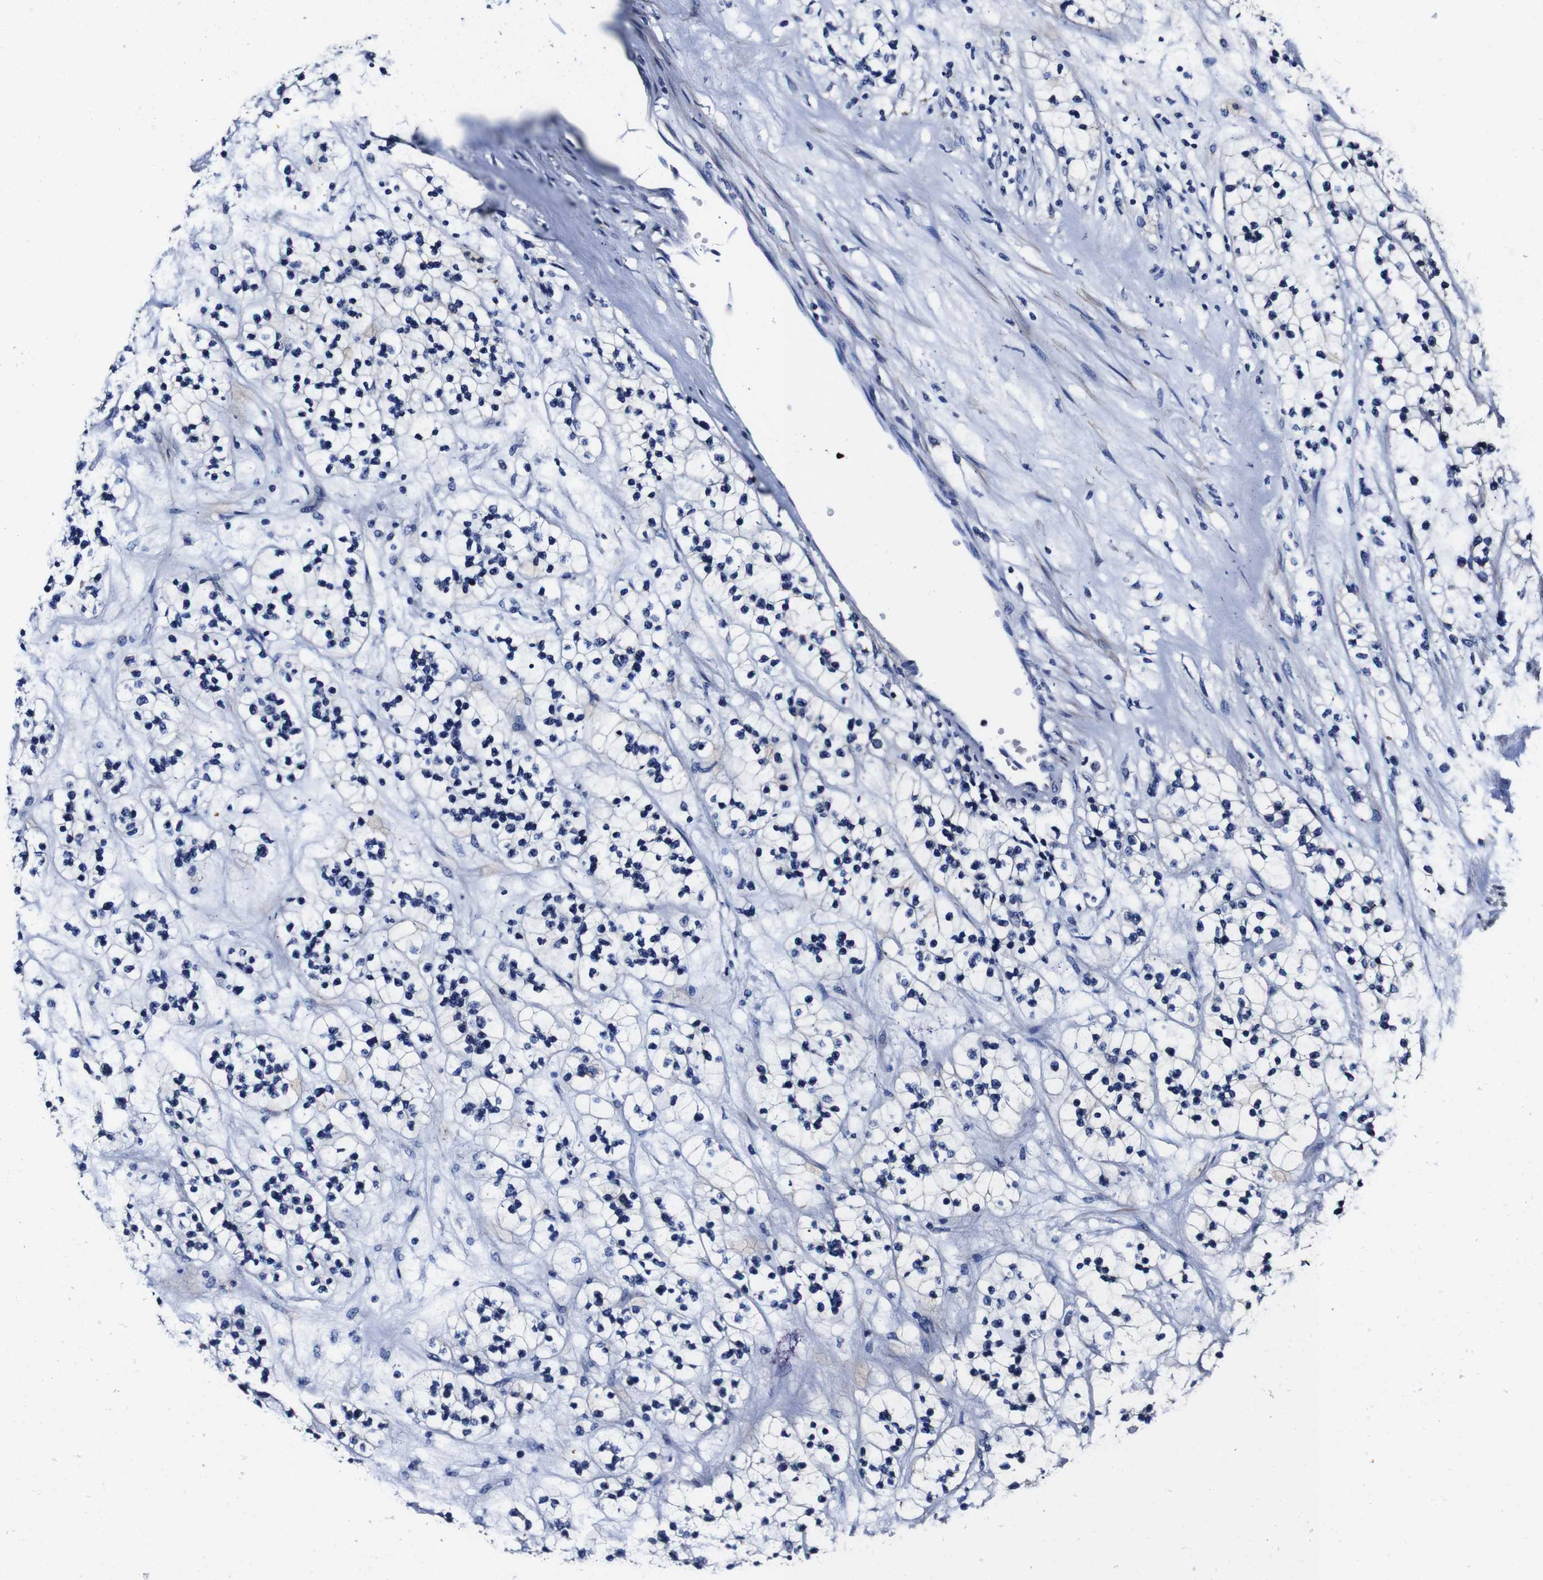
{"staining": {"intensity": "negative", "quantity": "none", "location": "none"}, "tissue": "renal cancer", "cell_type": "Tumor cells", "image_type": "cancer", "snomed": [{"axis": "morphology", "description": "Adenocarcinoma, NOS"}, {"axis": "topography", "description": "Kidney"}], "caption": "Tumor cells show no significant expression in renal cancer (adenocarcinoma). (Stains: DAB (3,3'-diaminobenzidine) immunohistochemistry (IHC) with hematoxylin counter stain, Microscopy: brightfield microscopy at high magnification).", "gene": "PDCD6IP", "patient": {"sex": "female", "age": 57}}